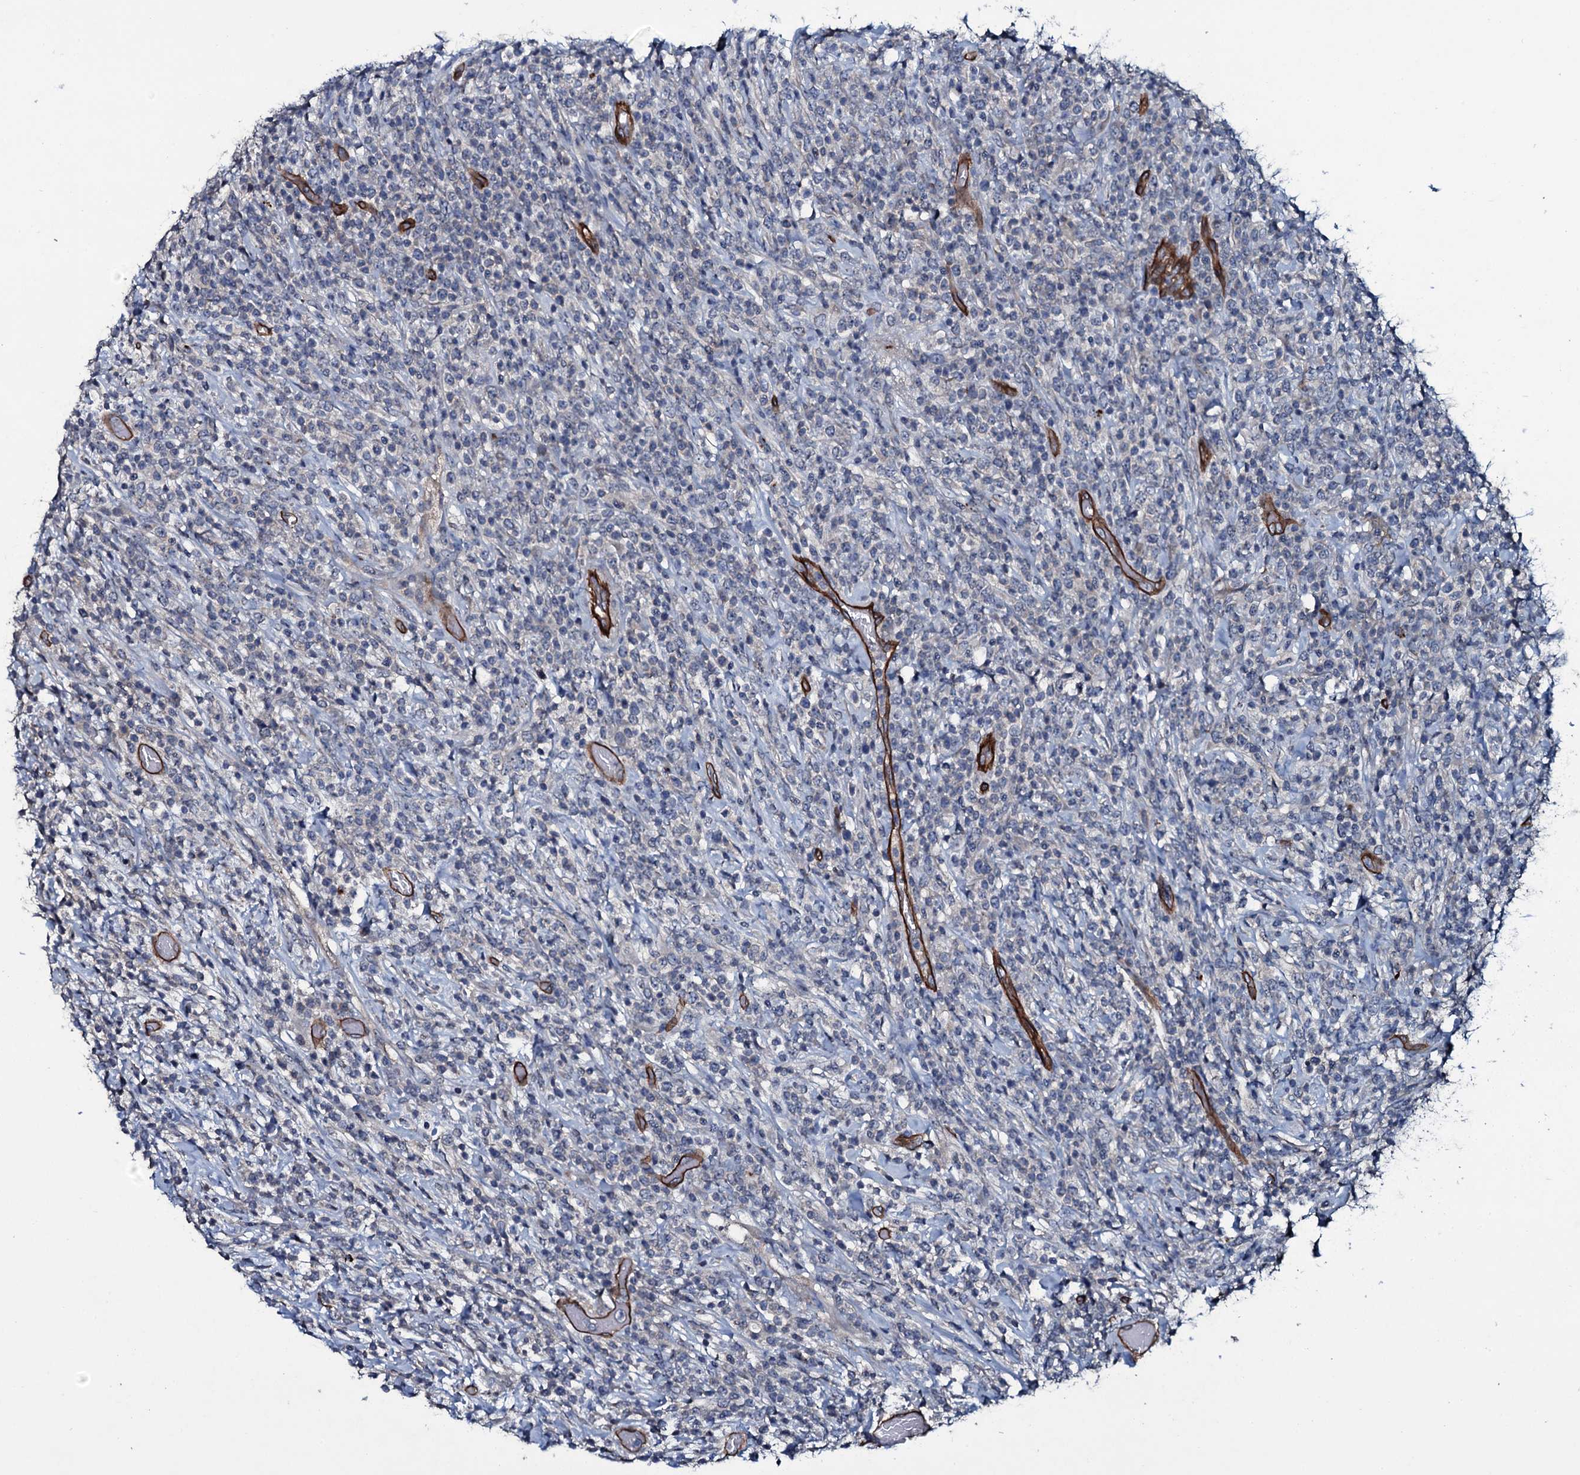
{"staining": {"intensity": "negative", "quantity": "none", "location": "none"}, "tissue": "lymphoma", "cell_type": "Tumor cells", "image_type": "cancer", "snomed": [{"axis": "morphology", "description": "Malignant lymphoma, non-Hodgkin's type, High grade"}, {"axis": "topography", "description": "Colon"}], "caption": "Tumor cells show no significant protein staining in malignant lymphoma, non-Hodgkin's type (high-grade).", "gene": "CLEC14A", "patient": {"sex": "female", "age": 53}}